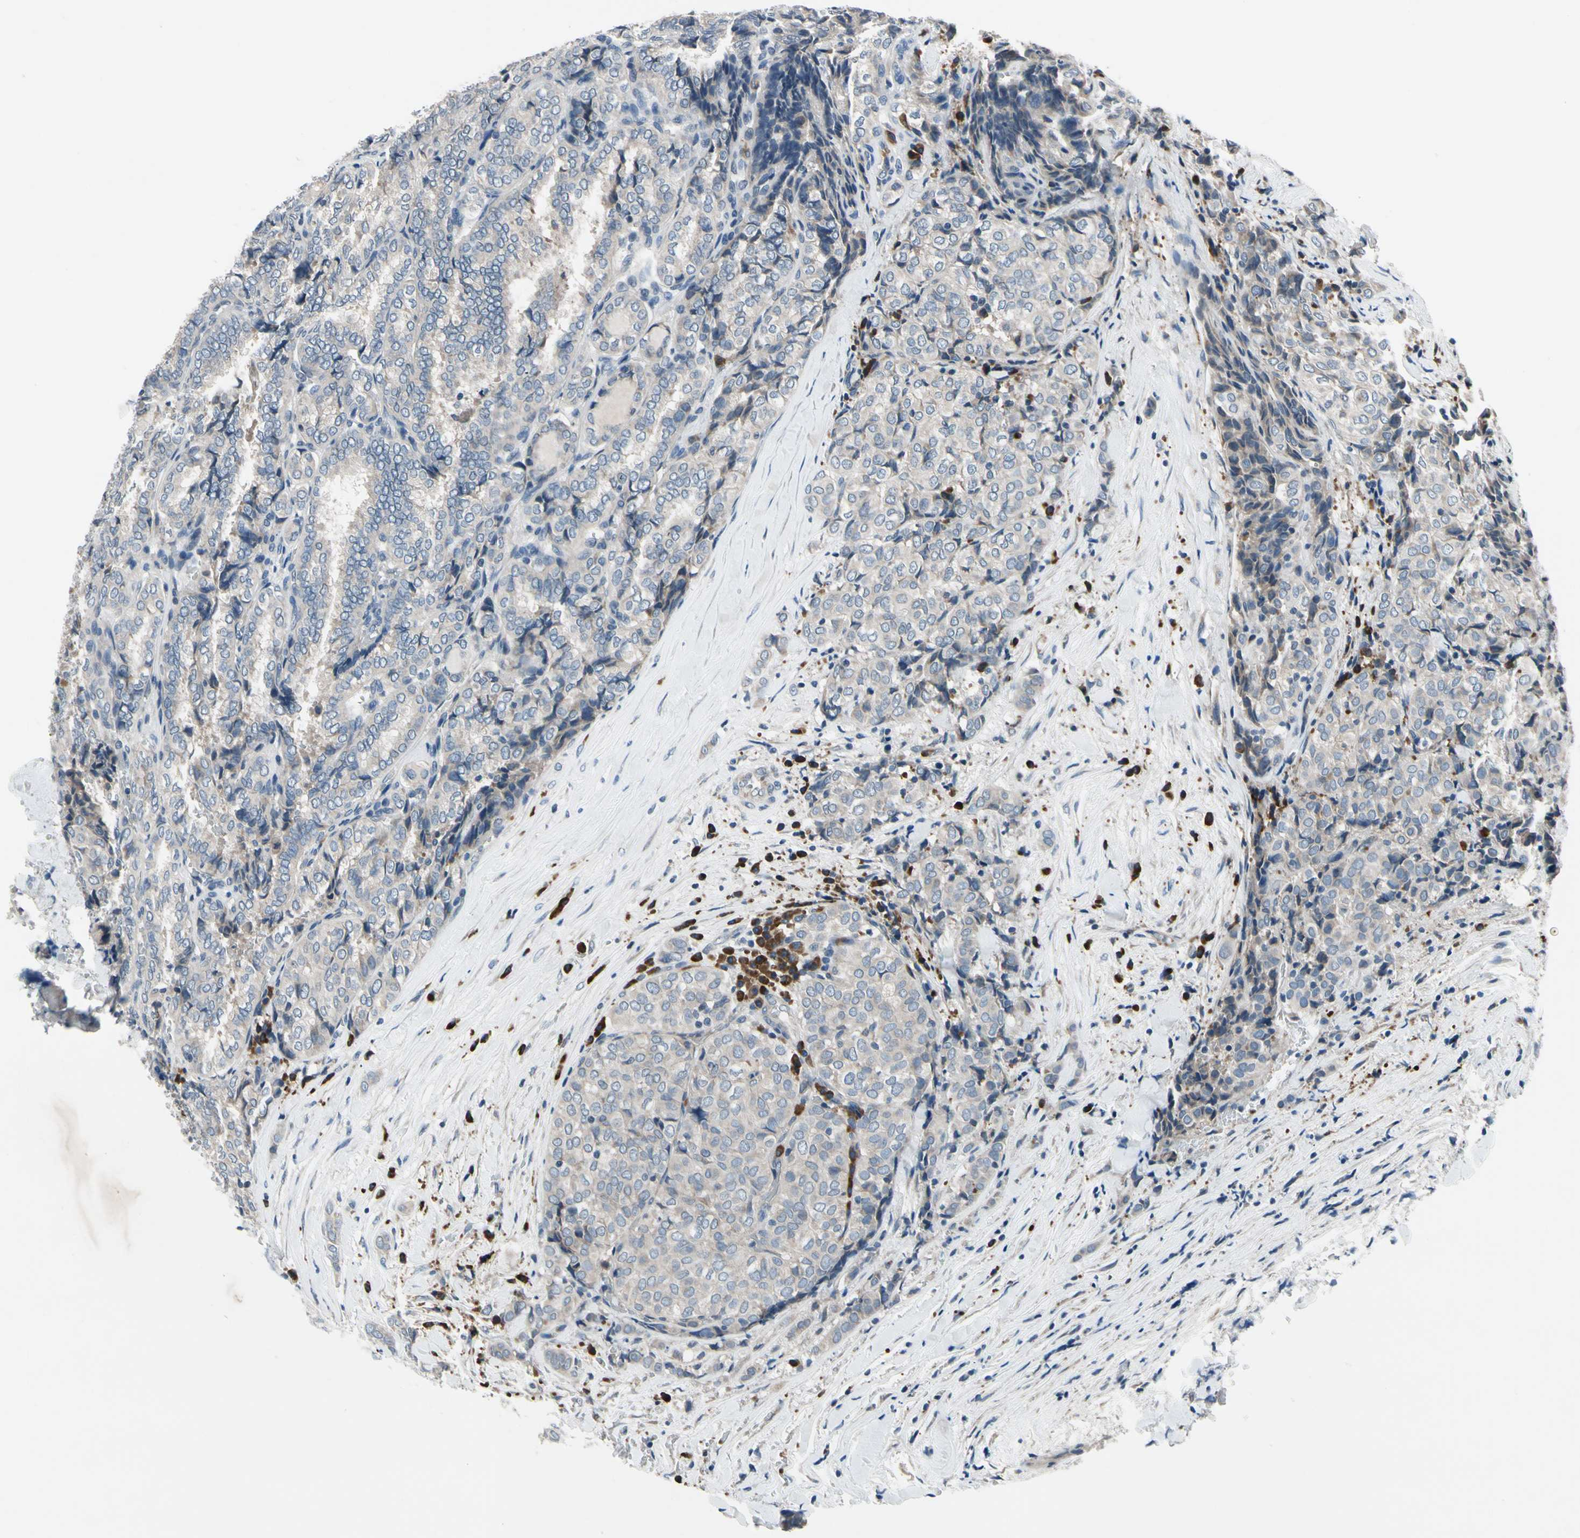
{"staining": {"intensity": "weak", "quantity": "25%-75%", "location": "cytoplasmic/membranous"}, "tissue": "thyroid cancer", "cell_type": "Tumor cells", "image_type": "cancer", "snomed": [{"axis": "morphology", "description": "Normal tissue, NOS"}, {"axis": "morphology", "description": "Papillary adenocarcinoma, NOS"}, {"axis": "topography", "description": "Thyroid gland"}], "caption": "This image displays immunohistochemistry (IHC) staining of human papillary adenocarcinoma (thyroid), with low weak cytoplasmic/membranous expression in about 25%-75% of tumor cells.", "gene": "SELENOK", "patient": {"sex": "female", "age": 30}}